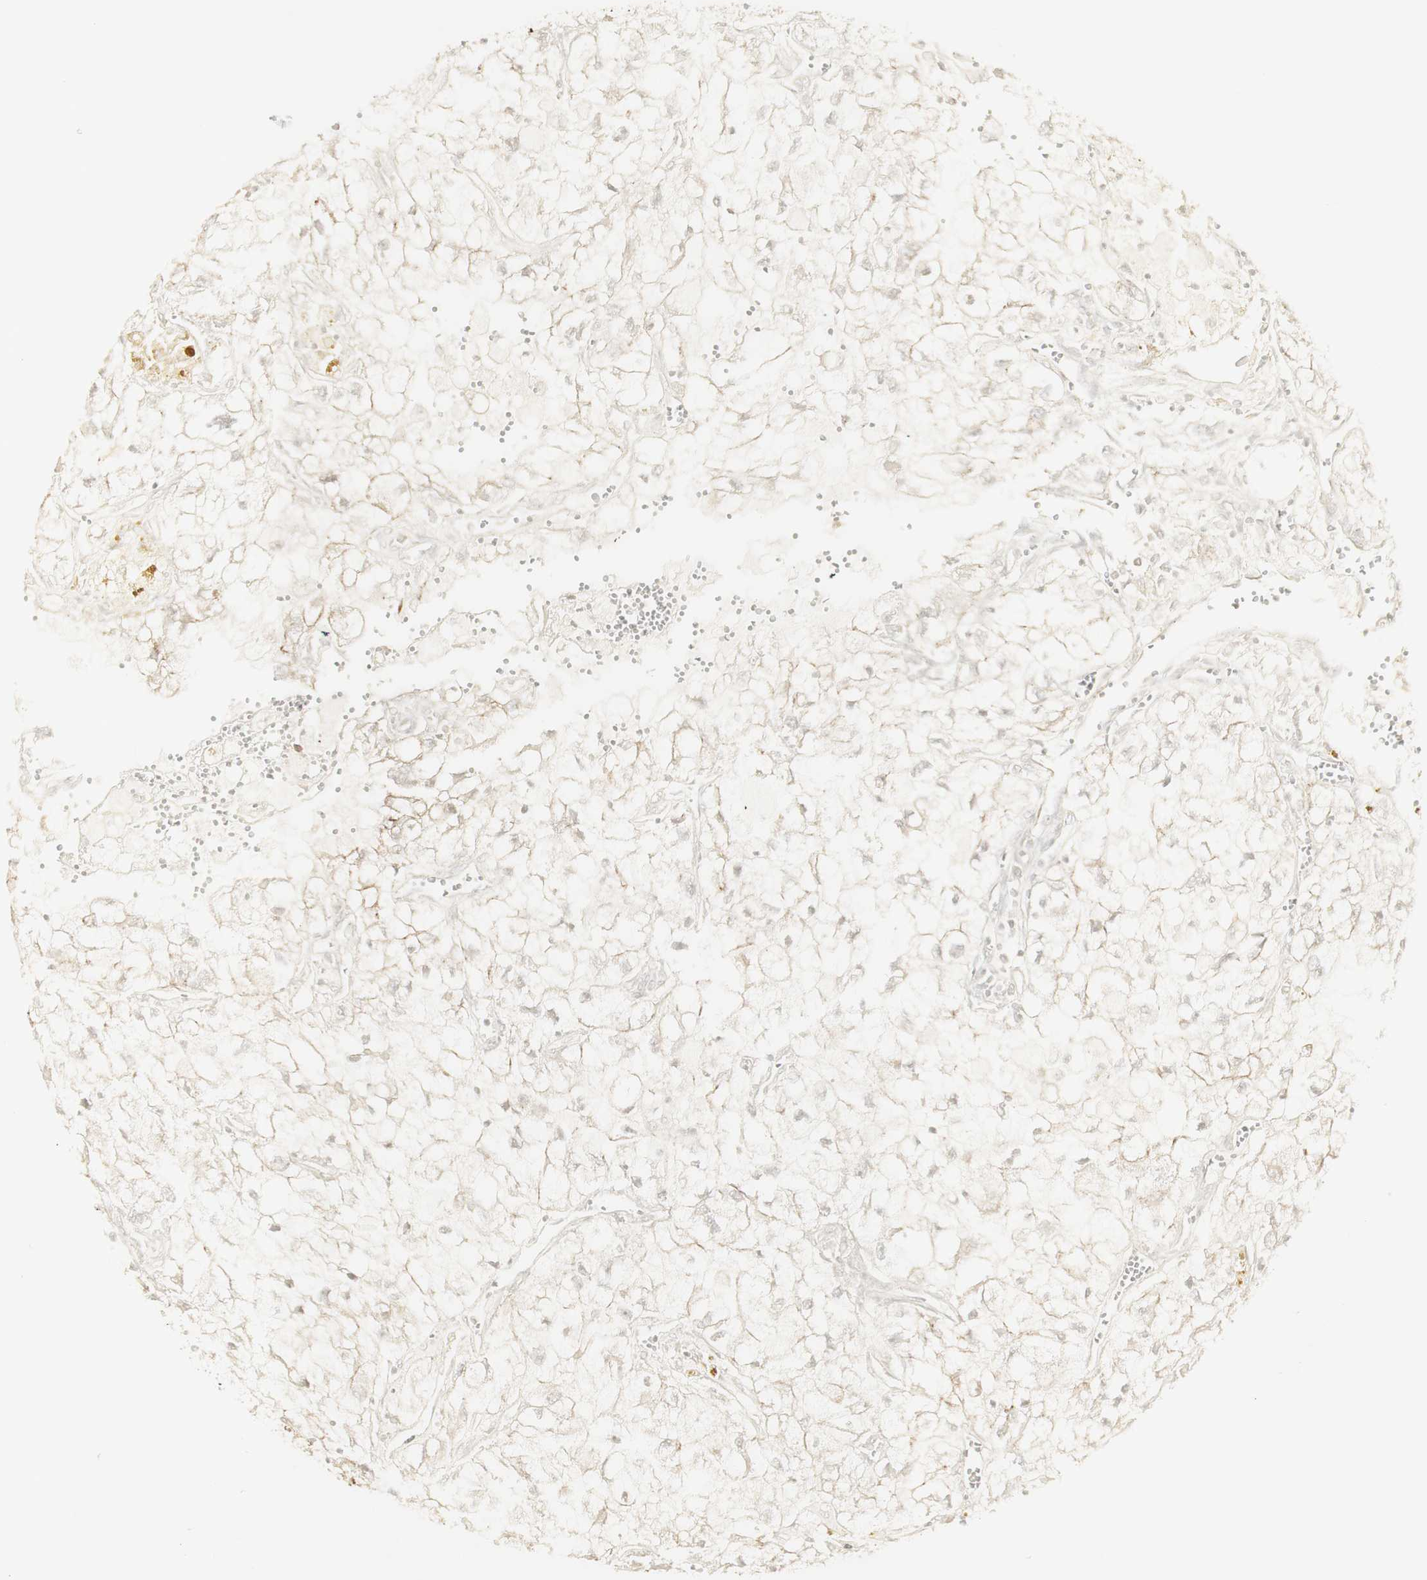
{"staining": {"intensity": "weak", "quantity": ">75%", "location": "cytoplasmic/membranous"}, "tissue": "renal cancer", "cell_type": "Tumor cells", "image_type": "cancer", "snomed": [{"axis": "morphology", "description": "Adenocarcinoma, NOS"}, {"axis": "topography", "description": "Kidney"}], "caption": "Immunohistochemistry (IHC) staining of renal cancer, which displays low levels of weak cytoplasmic/membranous staining in about >75% of tumor cells indicating weak cytoplasmic/membranous protein positivity. The staining was performed using DAB (3,3'-diaminobenzidine) (brown) for protein detection and nuclei were counterstained in hematoxylin (blue).", "gene": "DSC2", "patient": {"sex": "female", "age": 70}}